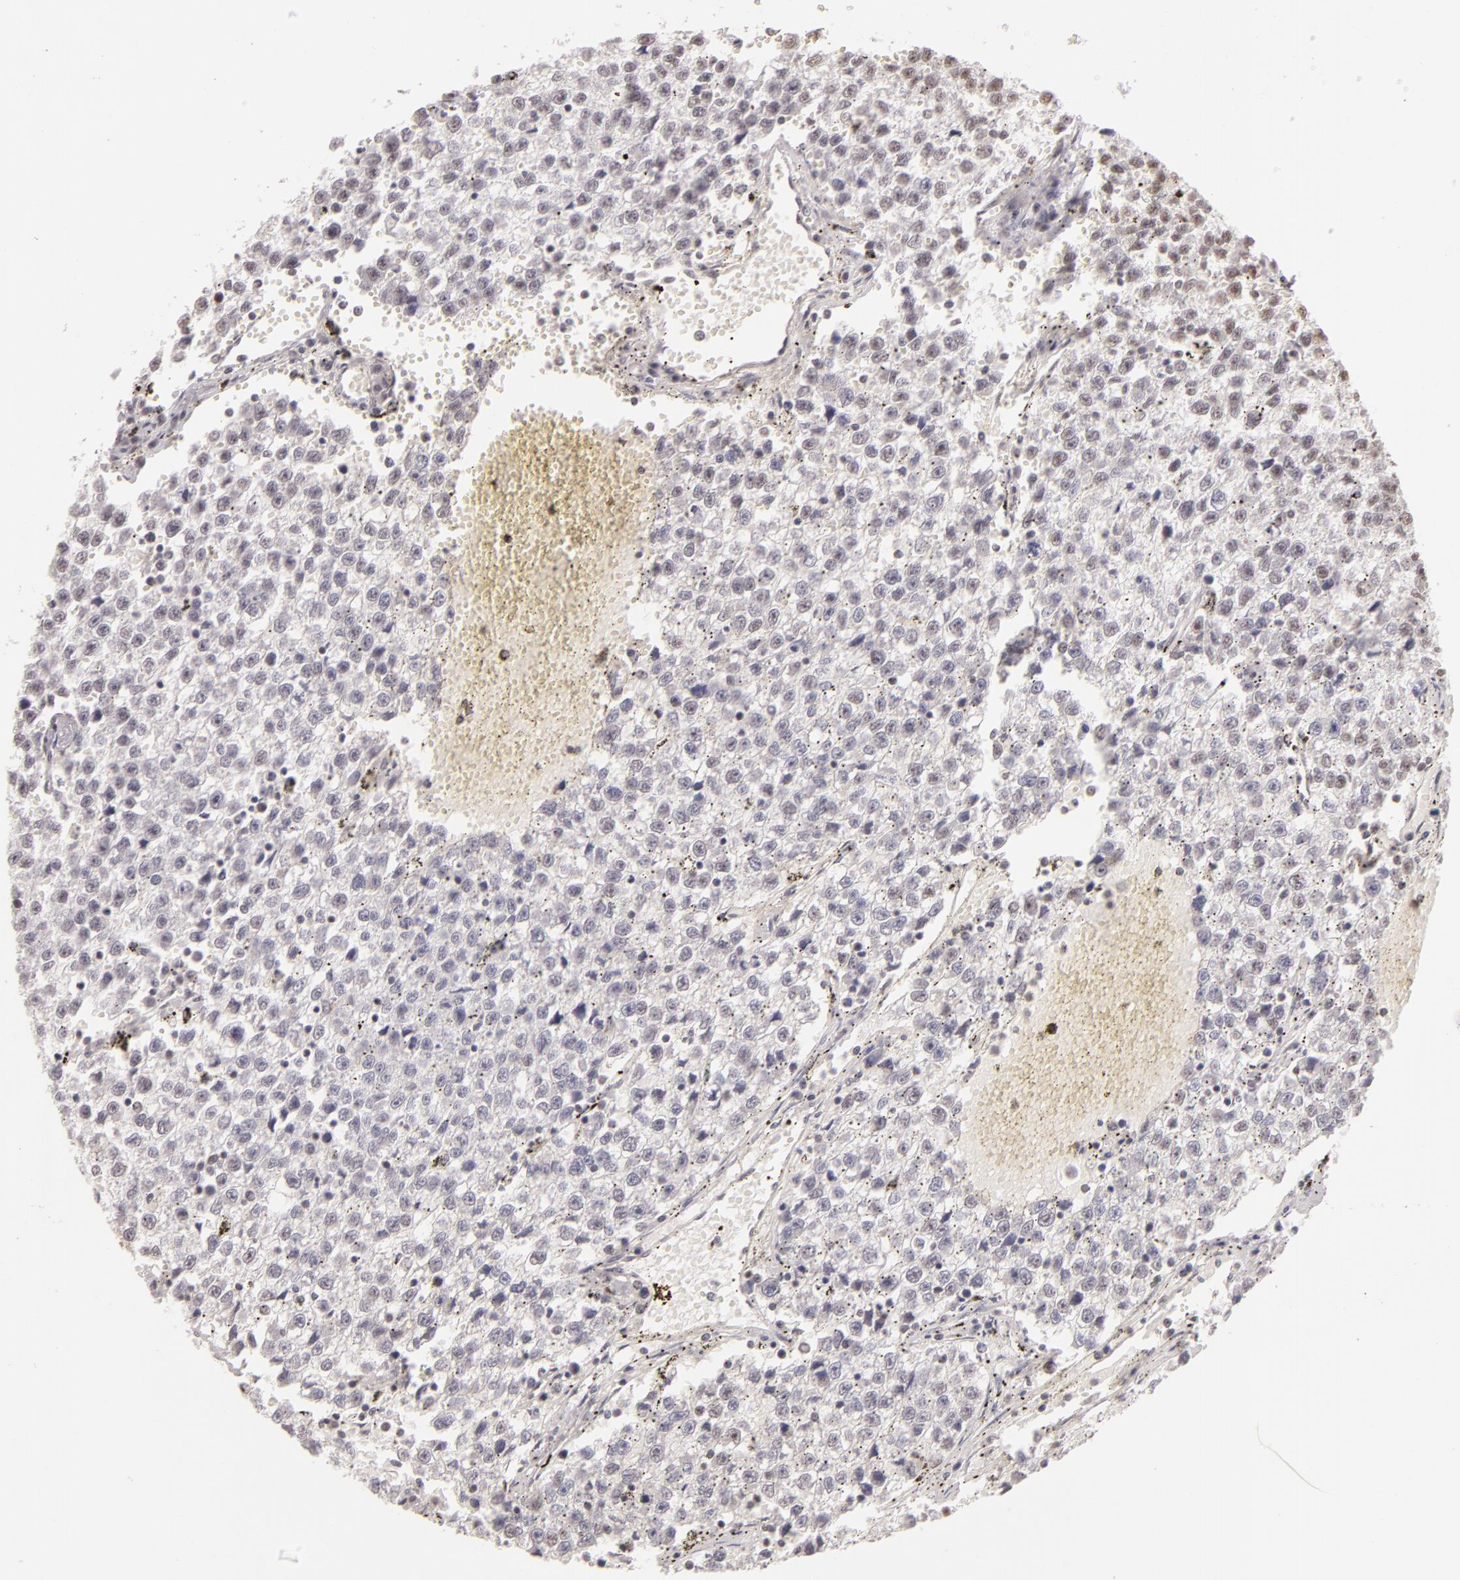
{"staining": {"intensity": "weak", "quantity": ">75%", "location": "nuclear"}, "tissue": "testis cancer", "cell_type": "Tumor cells", "image_type": "cancer", "snomed": [{"axis": "morphology", "description": "Seminoma, NOS"}, {"axis": "topography", "description": "Testis"}], "caption": "An image of testis seminoma stained for a protein displays weak nuclear brown staining in tumor cells. Using DAB (brown) and hematoxylin (blue) stains, captured at high magnification using brightfield microscopy.", "gene": "INTS6", "patient": {"sex": "male", "age": 35}}